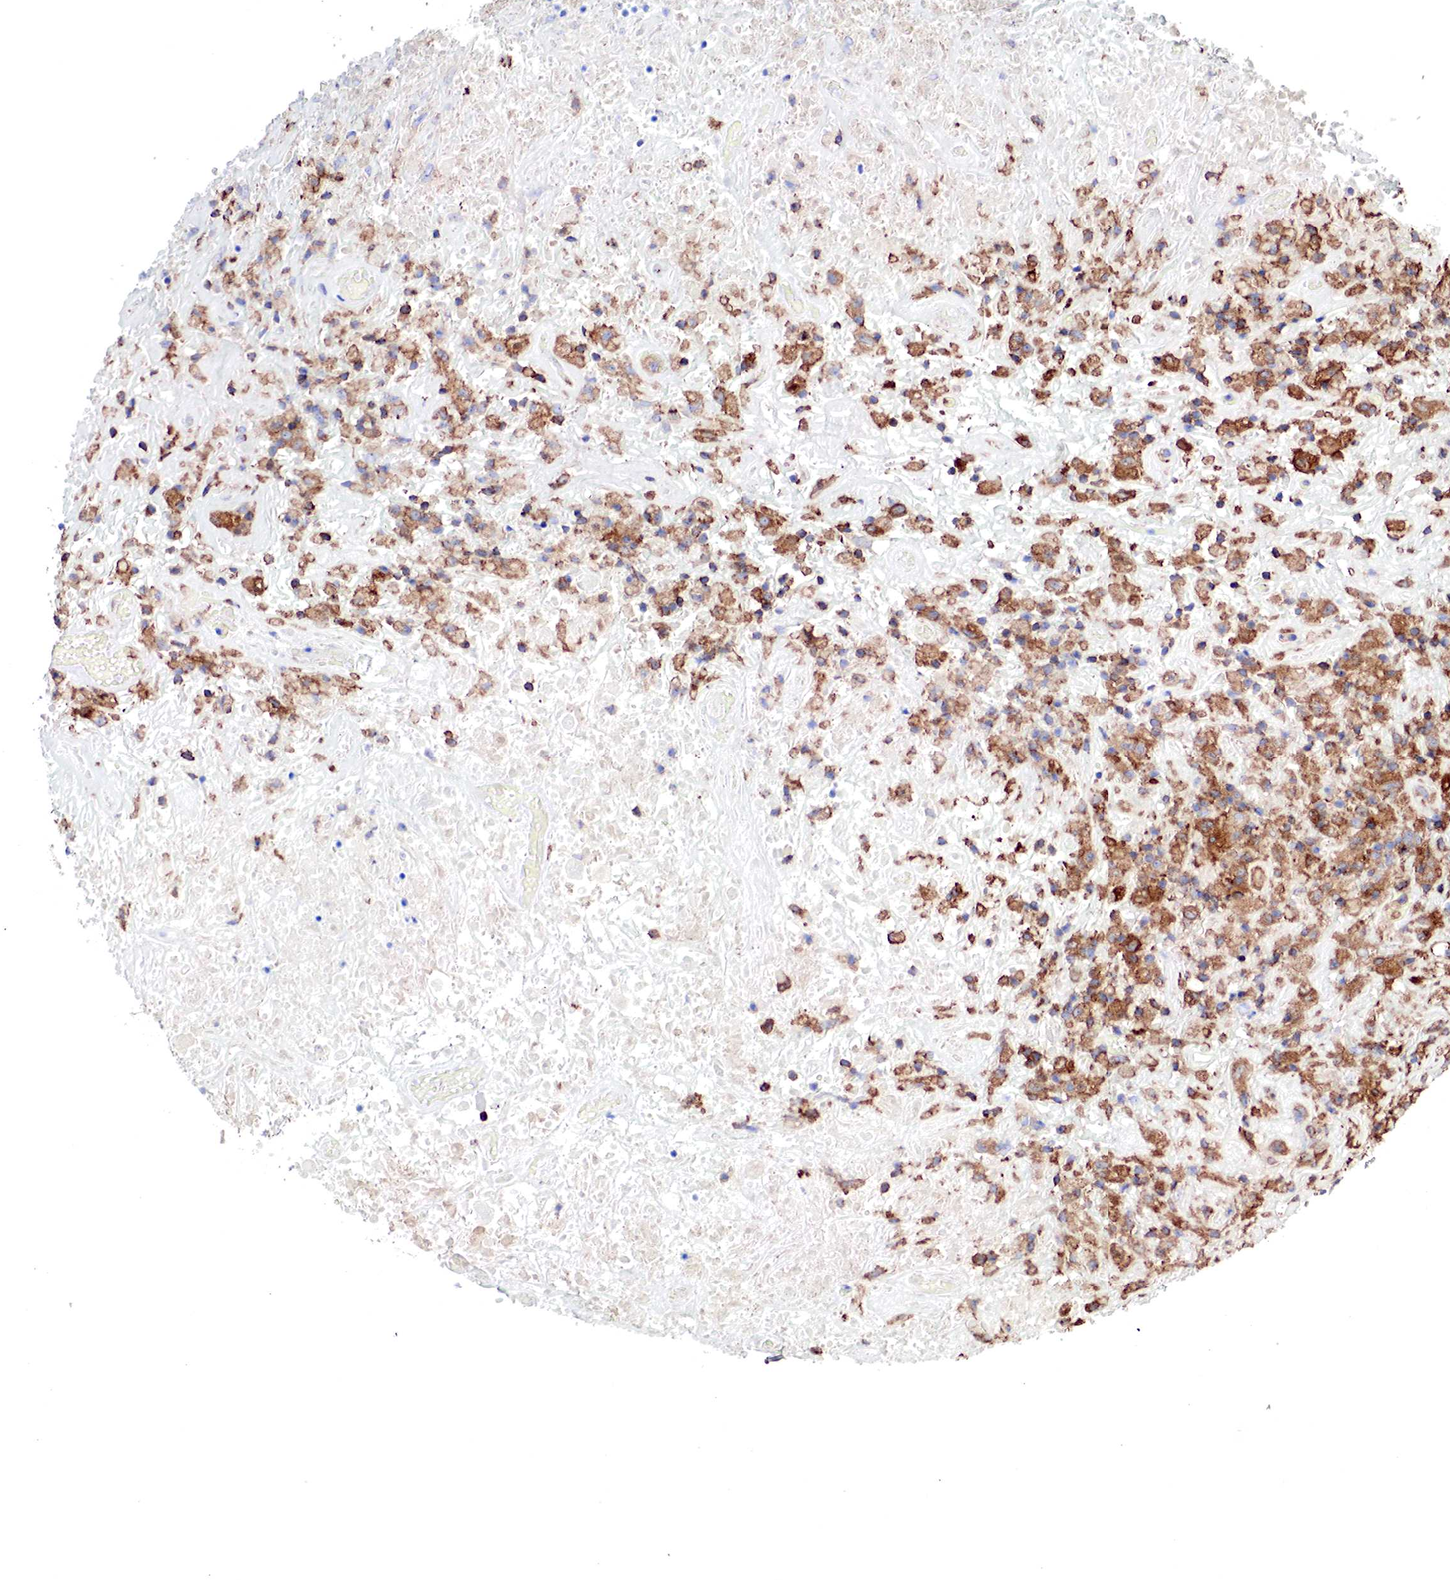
{"staining": {"intensity": "strong", "quantity": ">75%", "location": "cytoplasmic/membranous"}, "tissue": "lymphoma", "cell_type": "Tumor cells", "image_type": "cancer", "snomed": [{"axis": "morphology", "description": "Hodgkin's disease, NOS"}, {"axis": "topography", "description": "Lymph node"}], "caption": "Human lymphoma stained with a protein marker shows strong staining in tumor cells.", "gene": "G6PD", "patient": {"sex": "male", "age": 46}}